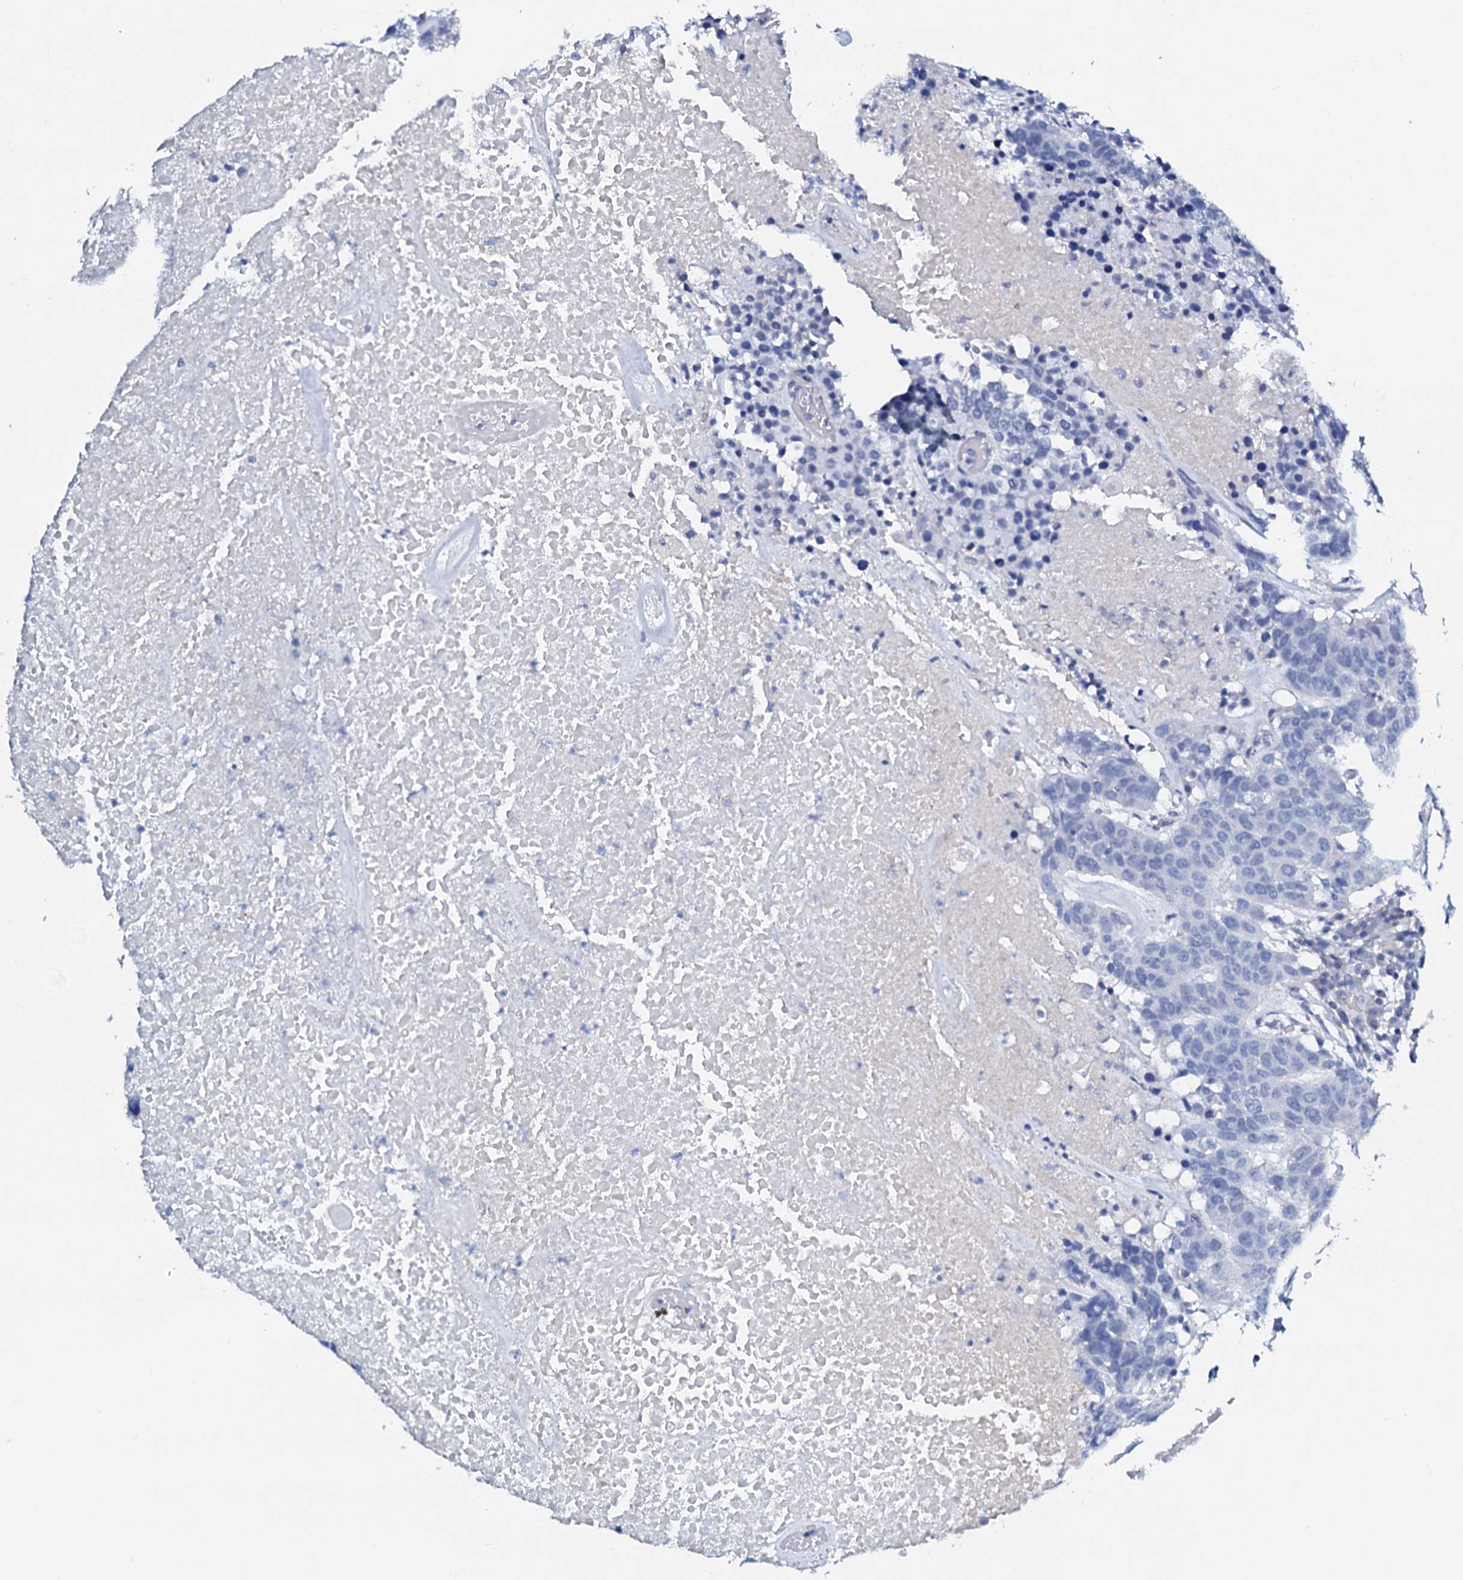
{"staining": {"intensity": "negative", "quantity": "none", "location": "none"}, "tissue": "head and neck cancer", "cell_type": "Tumor cells", "image_type": "cancer", "snomed": [{"axis": "morphology", "description": "Squamous cell carcinoma, NOS"}, {"axis": "topography", "description": "Head-Neck"}], "caption": "Immunohistochemical staining of squamous cell carcinoma (head and neck) exhibits no significant expression in tumor cells.", "gene": "AMER2", "patient": {"sex": "male", "age": 66}}